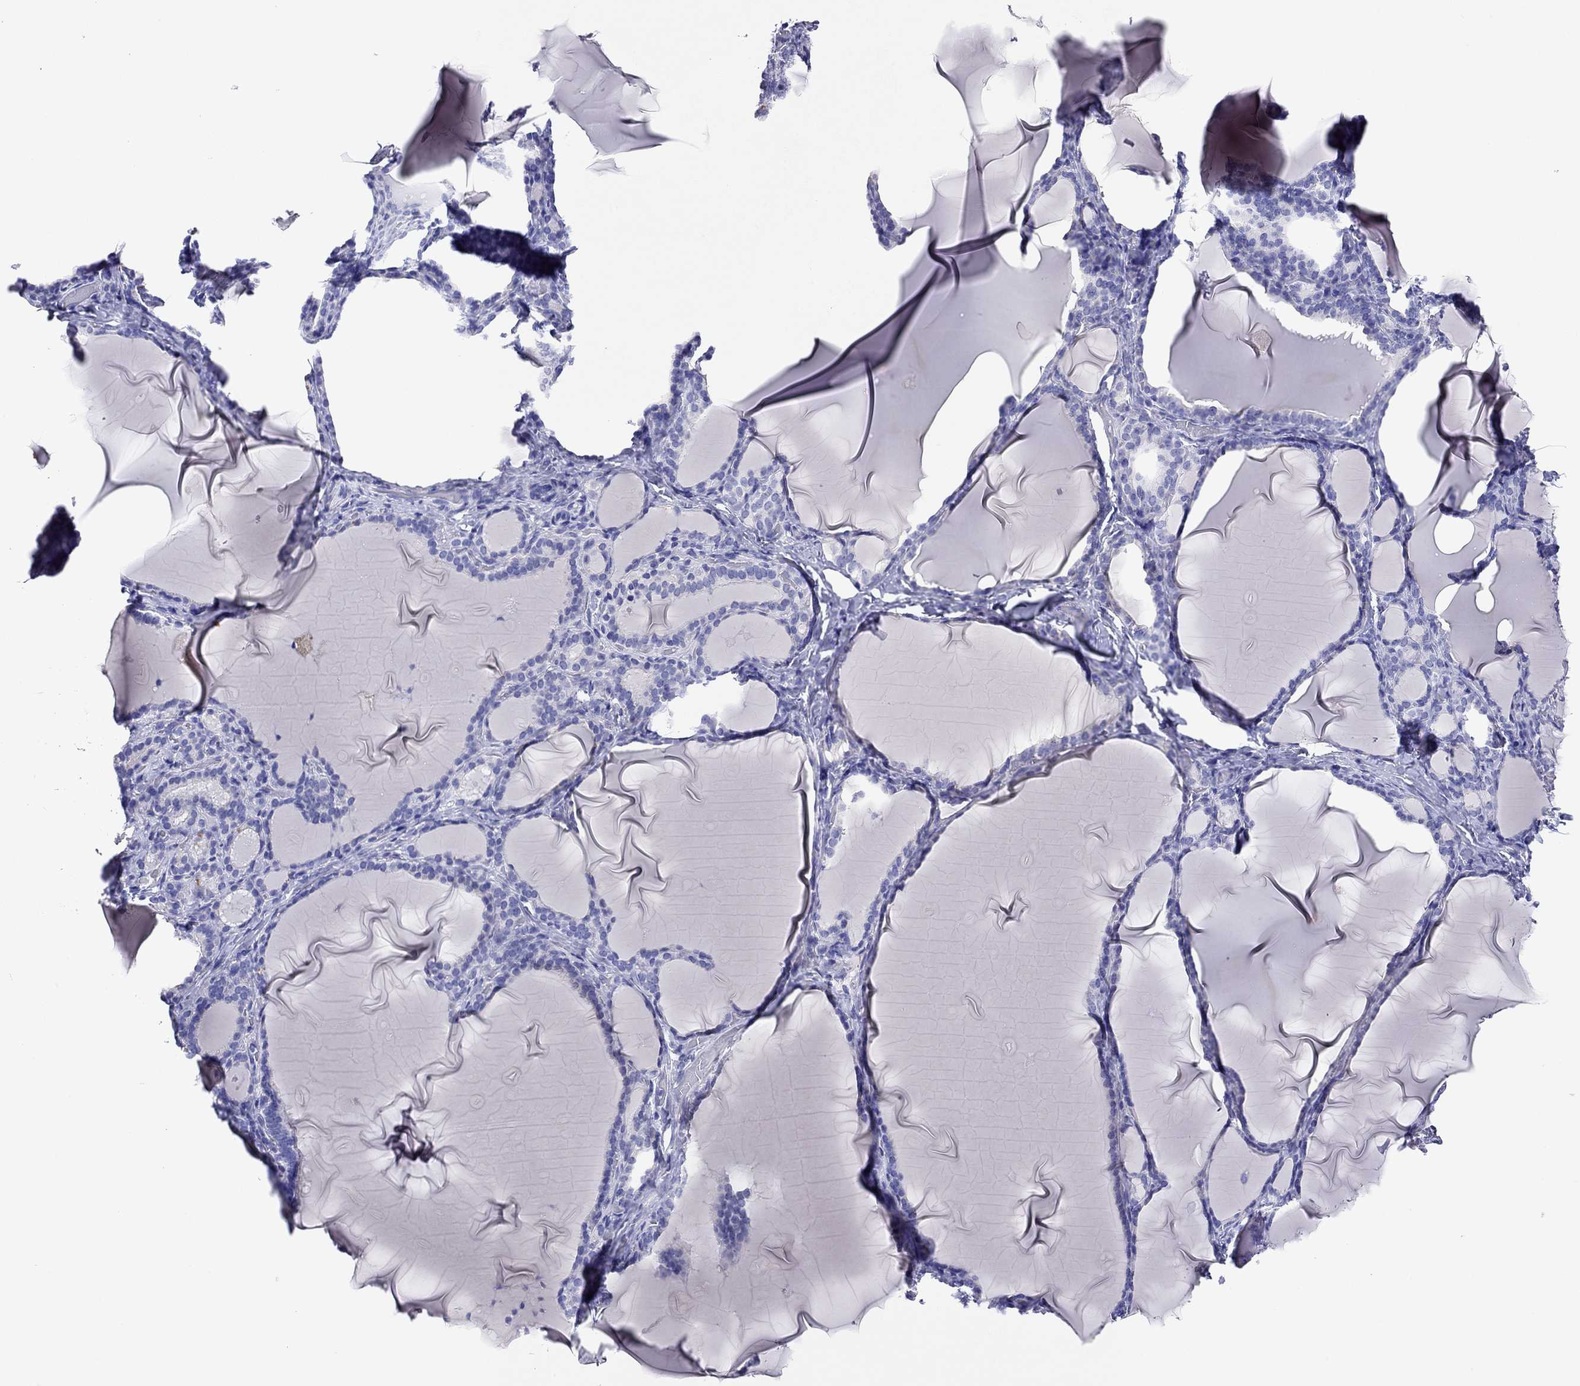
{"staining": {"intensity": "negative", "quantity": "none", "location": "none"}, "tissue": "thyroid gland", "cell_type": "Glandular cells", "image_type": "normal", "snomed": [{"axis": "morphology", "description": "Normal tissue, NOS"}, {"axis": "morphology", "description": "Hyperplasia, NOS"}, {"axis": "topography", "description": "Thyroid gland"}], "caption": "DAB immunohistochemical staining of benign thyroid gland displays no significant positivity in glandular cells. Brightfield microscopy of immunohistochemistry stained with DAB (3,3'-diaminobenzidine) (brown) and hematoxylin (blue), captured at high magnification.", "gene": "CAPNS2", "patient": {"sex": "female", "age": 27}}